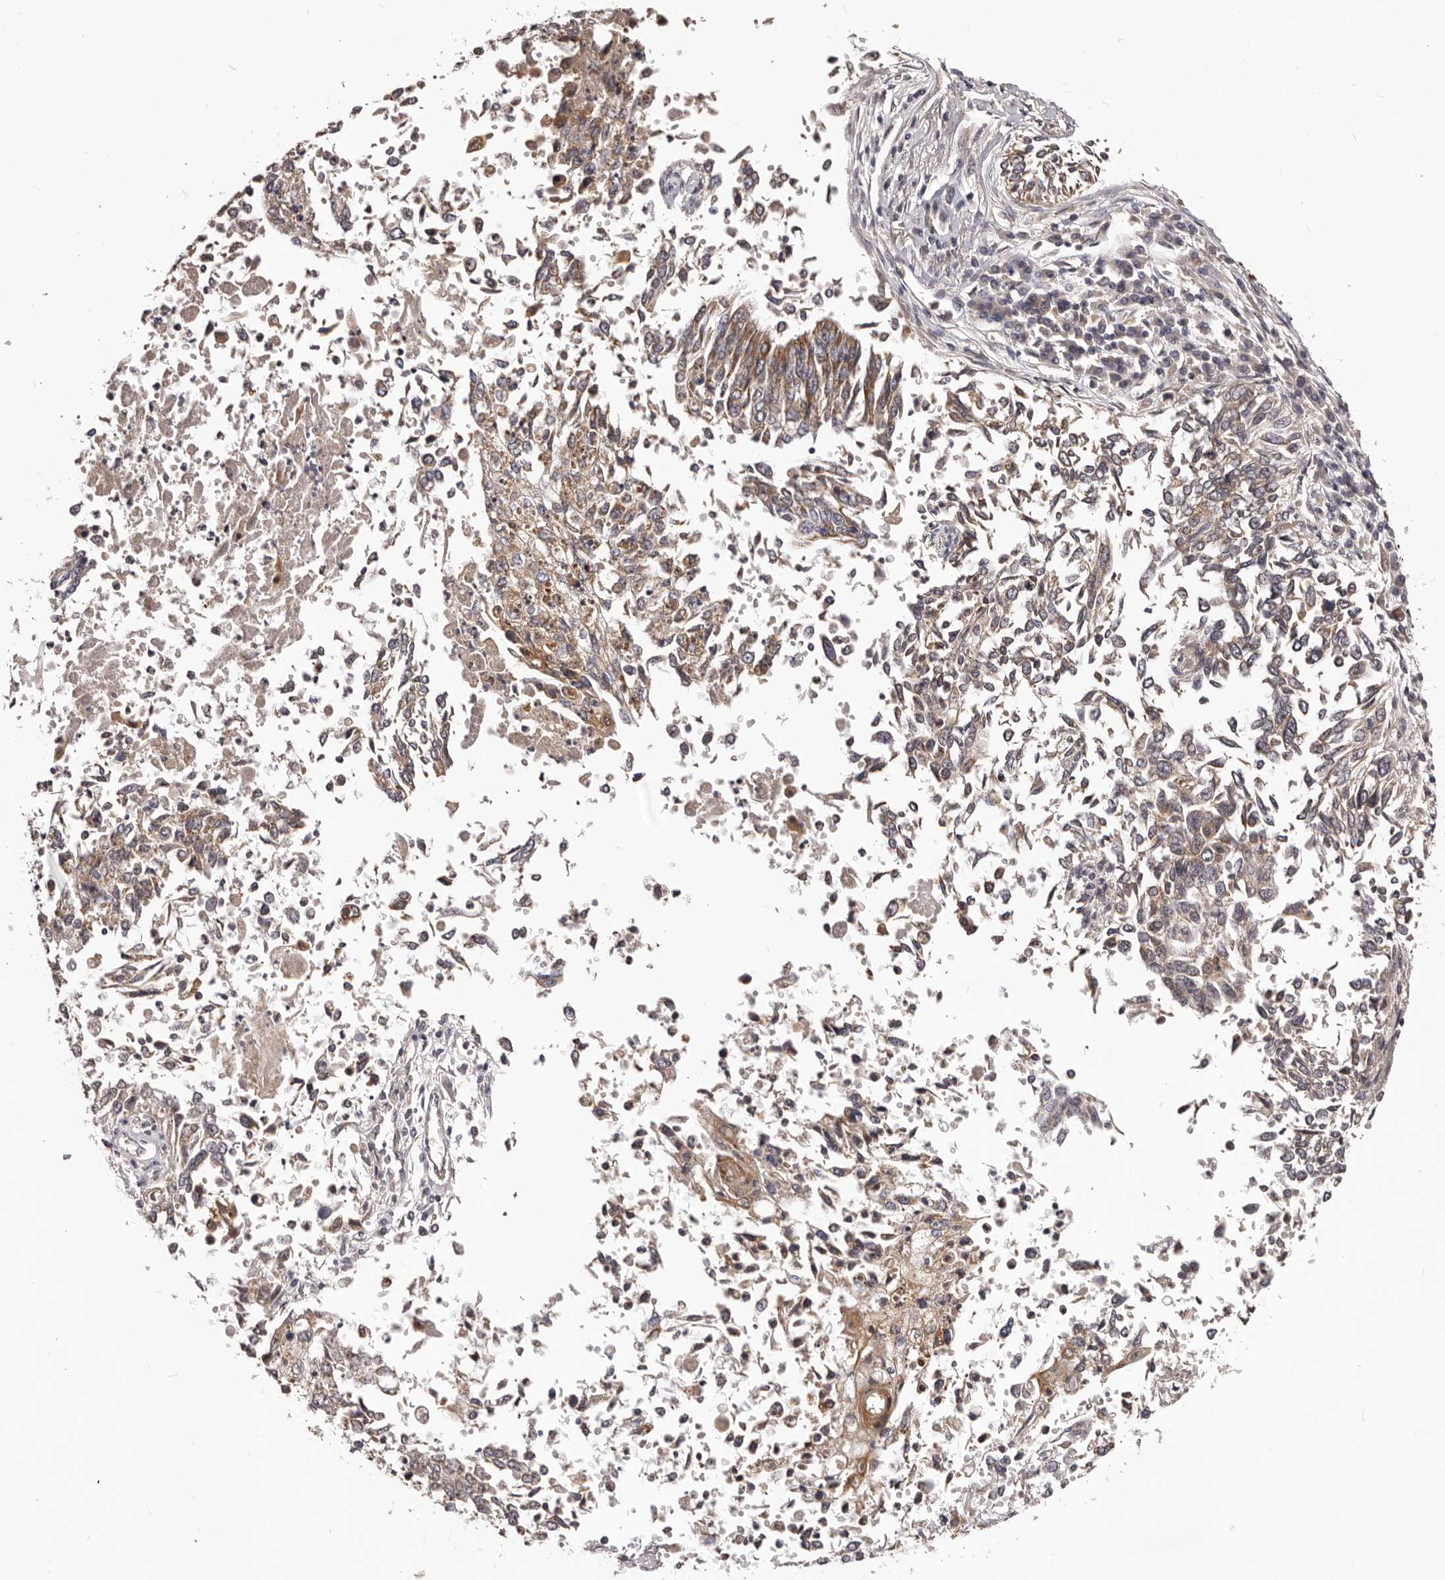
{"staining": {"intensity": "weak", "quantity": "25%-75%", "location": "cytoplasmic/membranous"}, "tissue": "lung cancer", "cell_type": "Tumor cells", "image_type": "cancer", "snomed": [{"axis": "morphology", "description": "Normal tissue, NOS"}, {"axis": "morphology", "description": "Squamous cell carcinoma, NOS"}, {"axis": "topography", "description": "Cartilage tissue"}, {"axis": "topography", "description": "Bronchus"}, {"axis": "topography", "description": "Lung"}, {"axis": "topography", "description": "Peripheral nerve tissue"}], "caption": "Immunohistochemical staining of human lung cancer reveals weak cytoplasmic/membranous protein expression in approximately 25%-75% of tumor cells.", "gene": "MDP1", "patient": {"sex": "female", "age": 49}}